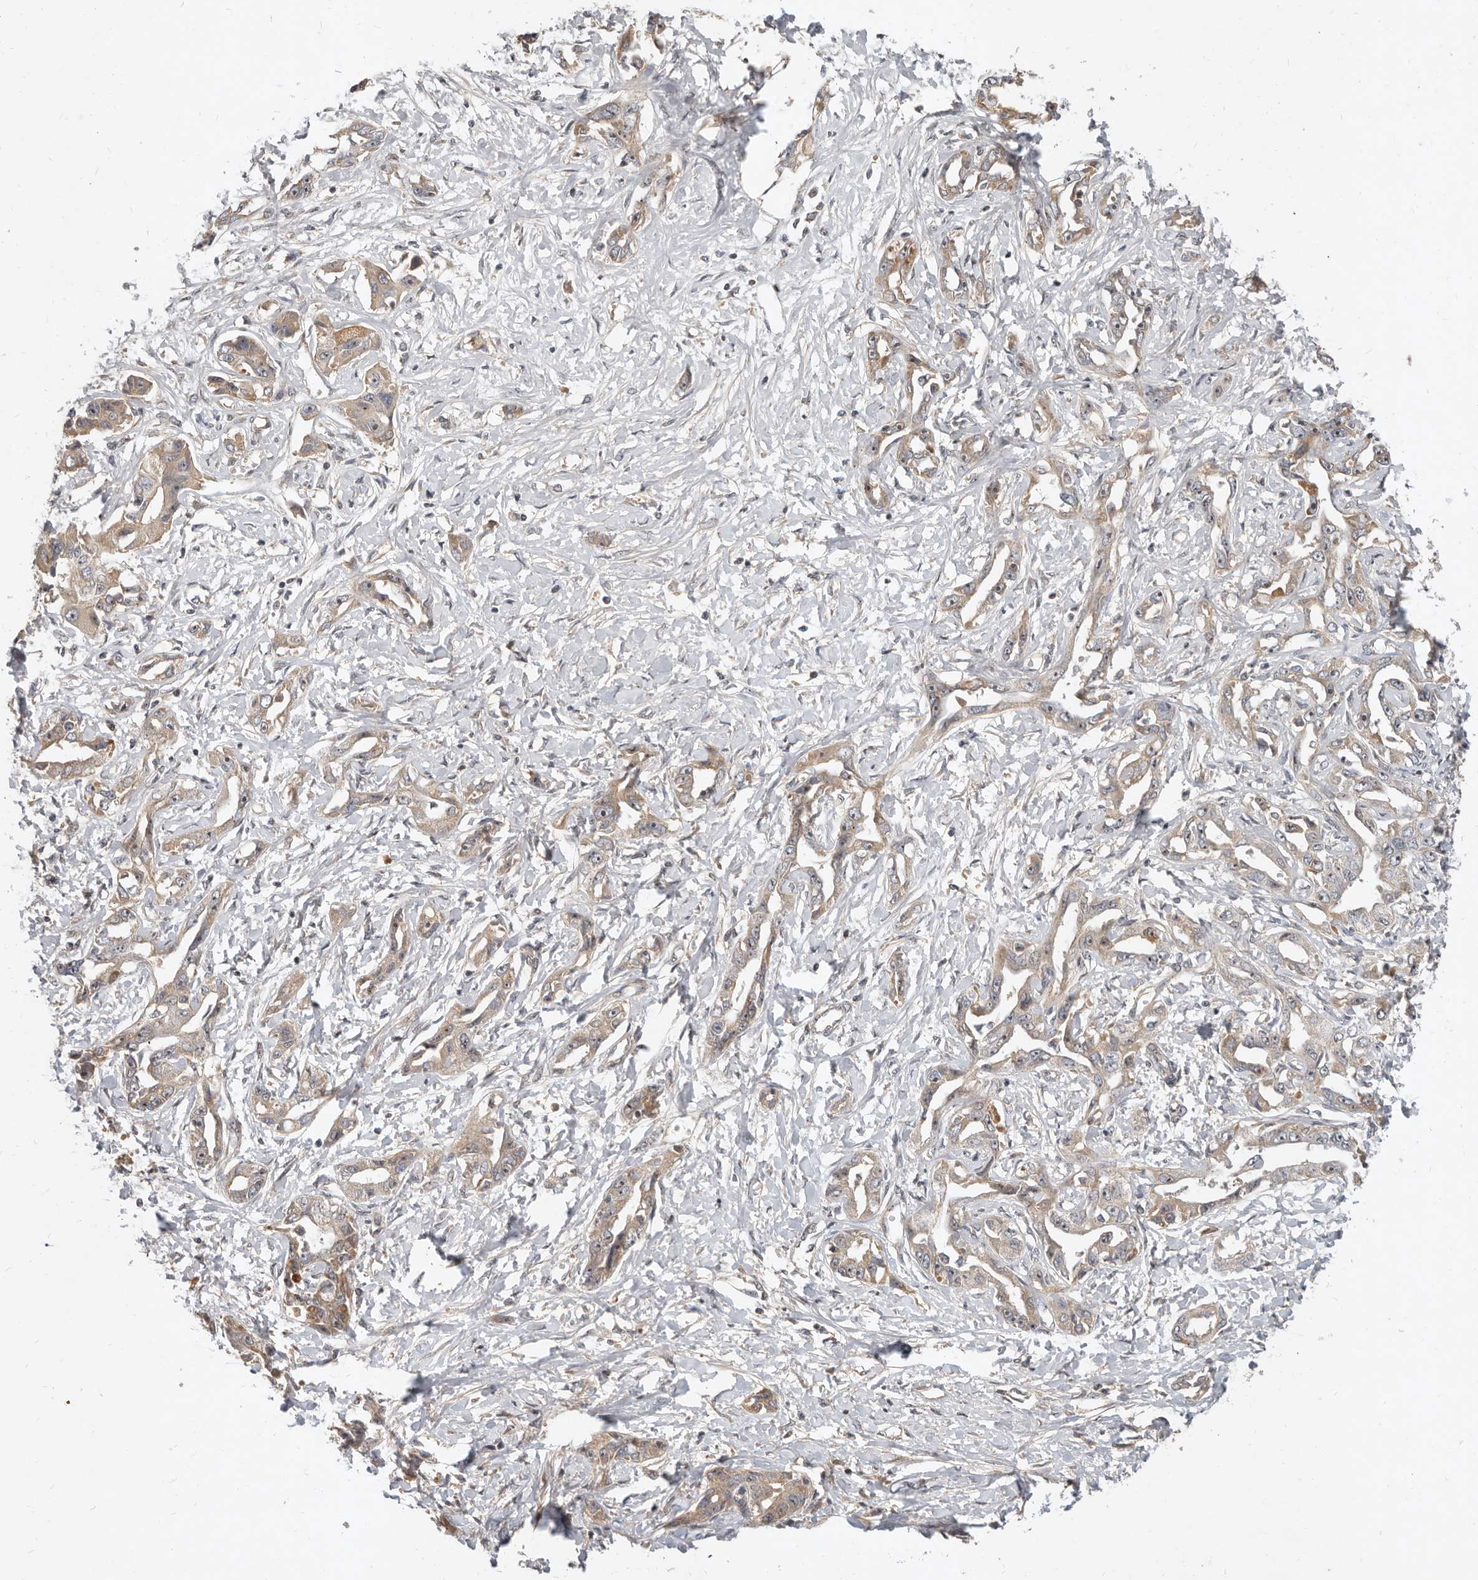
{"staining": {"intensity": "weak", "quantity": ">75%", "location": "cytoplasmic/membranous"}, "tissue": "liver cancer", "cell_type": "Tumor cells", "image_type": "cancer", "snomed": [{"axis": "morphology", "description": "Cholangiocarcinoma"}, {"axis": "topography", "description": "Liver"}], "caption": "Weak cytoplasmic/membranous staining for a protein is appreciated in approximately >75% of tumor cells of cholangiocarcinoma (liver) using immunohistochemistry.", "gene": "MICALL2", "patient": {"sex": "male", "age": 59}}